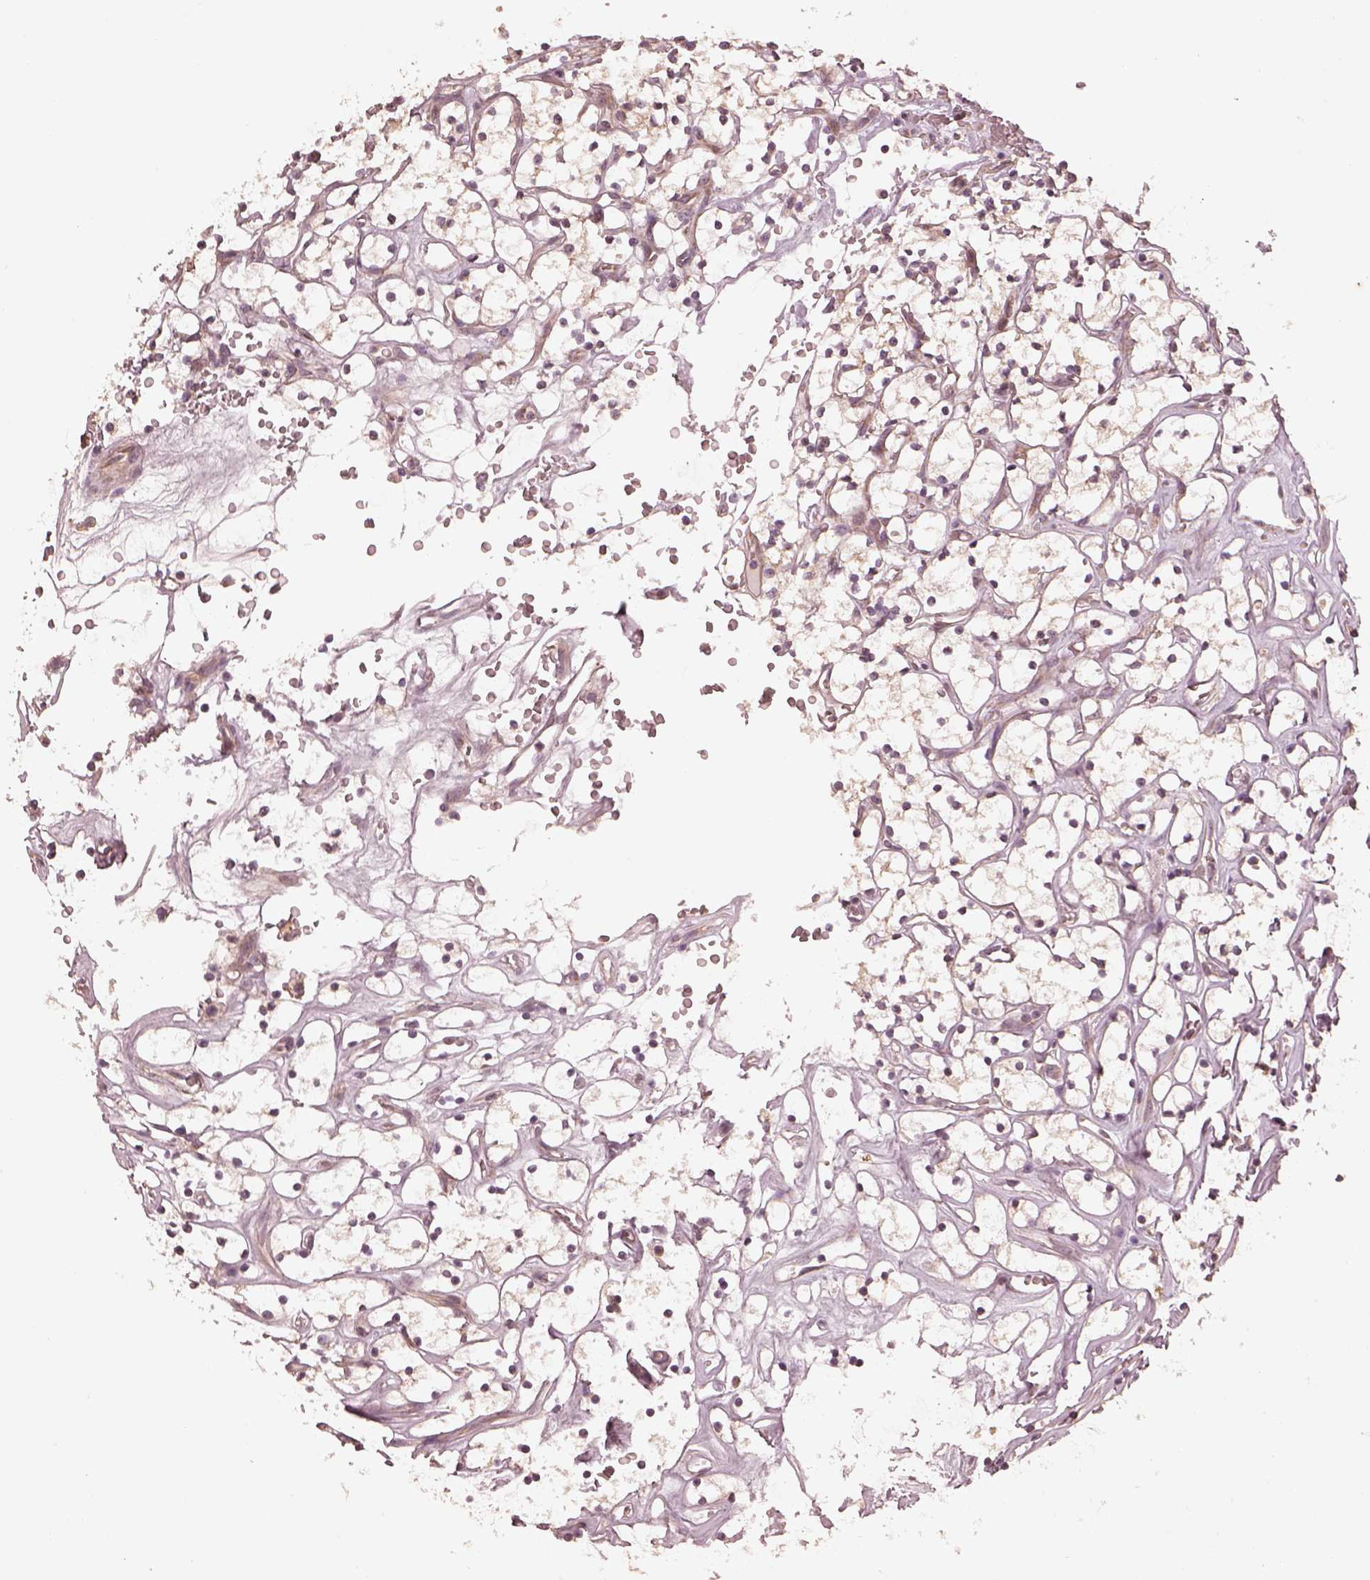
{"staining": {"intensity": "negative", "quantity": "none", "location": "none"}, "tissue": "renal cancer", "cell_type": "Tumor cells", "image_type": "cancer", "snomed": [{"axis": "morphology", "description": "Adenocarcinoma, NOS"}, {"axis": "topography", "description": "Kidney"}], "caption": "Tumor cells show no significant staining in renal cancer.", "gene": "SLC25A46", "patient": {"sex": "female", "age": 64}}